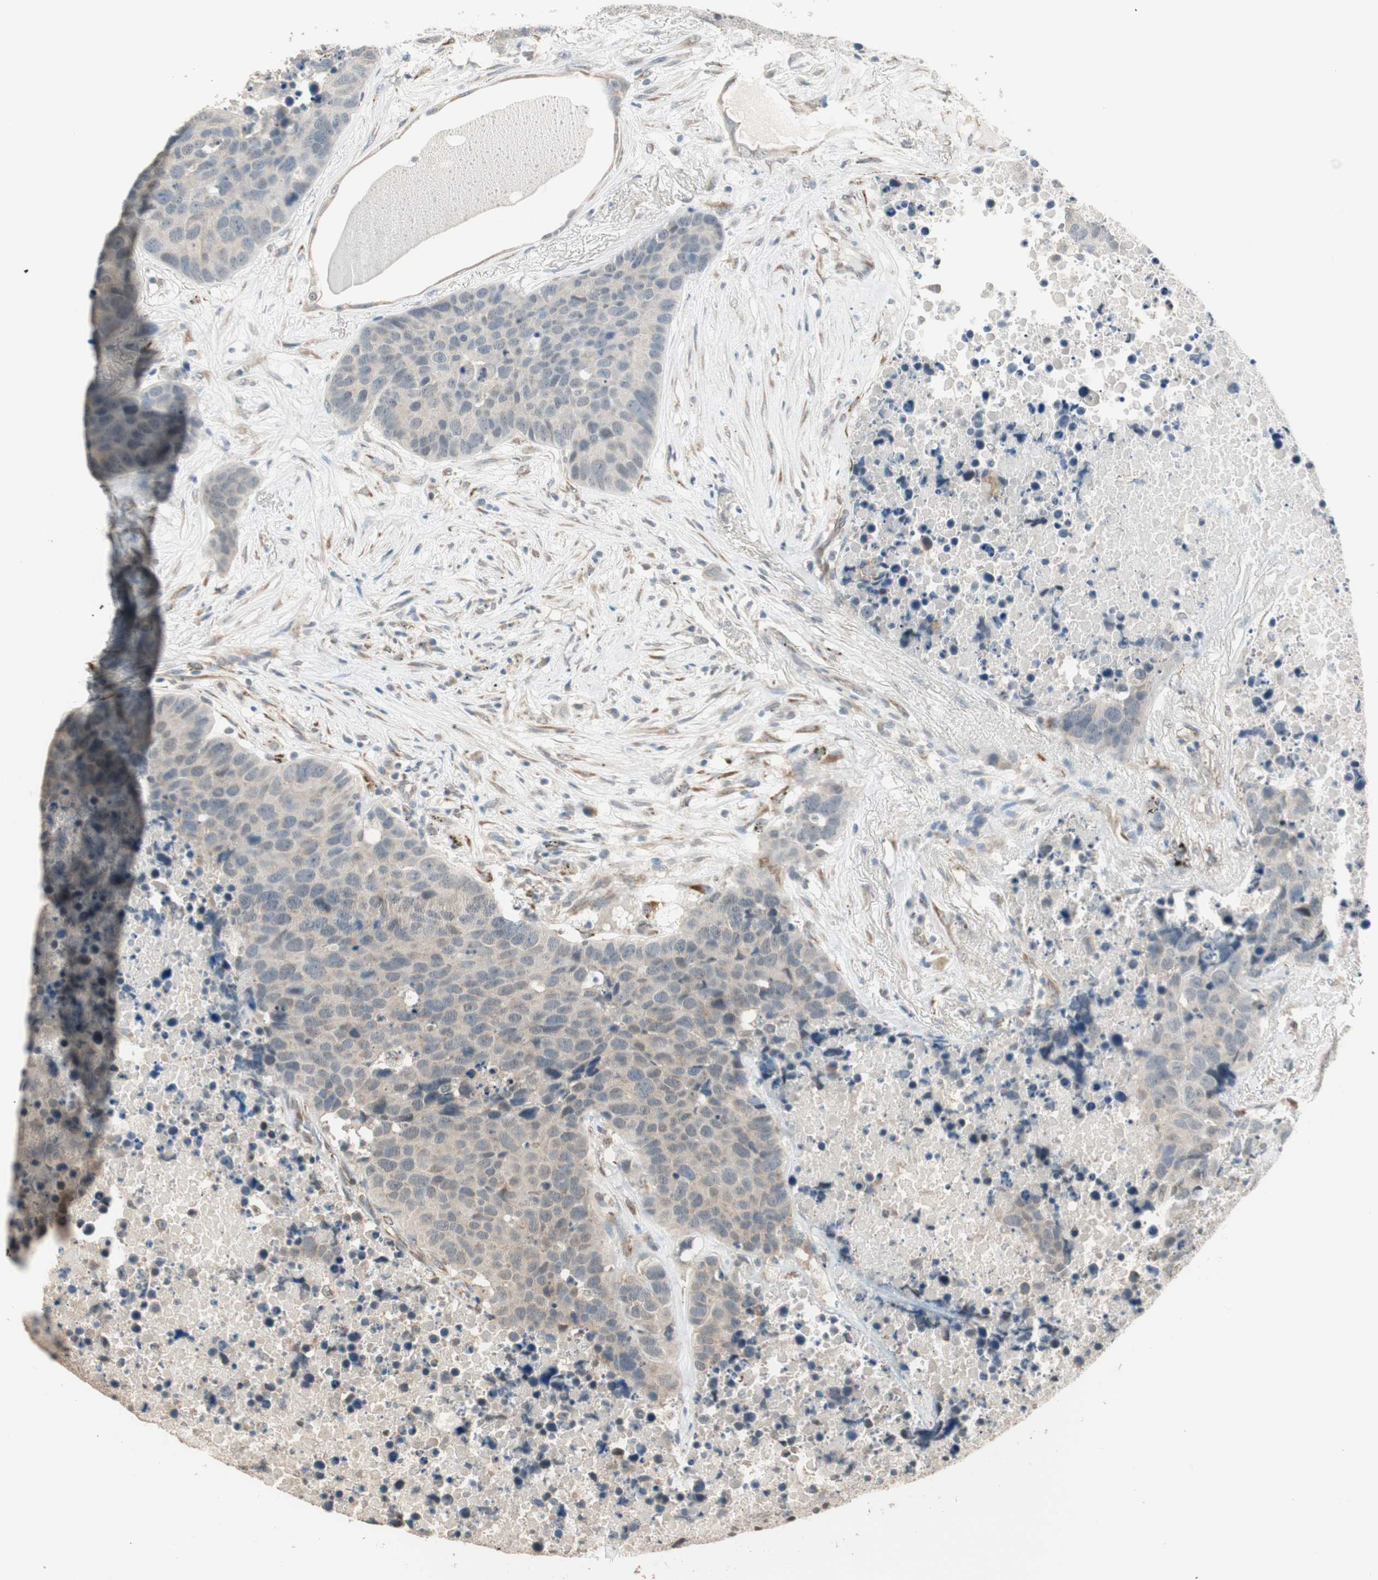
{"staining": {"intensity": "weak", "quantity": ">75%", "location": "cytoplasmic/membranous"}, "tissue": "carcinoid", "cell_type": "Tumor cells", "image_type": "cancer", "snomed": [{"axis": "morphology", "description": "Carcinoid, malignant, NOS"}, {"axis": "topography", "description": "Lung"}], "caption": "Immunohistochemical staining of human carcinoid reveals low levels of weak cytoplasmic/membranous positivity in approximately >75% of tumor cells.", "gene": "TASOR", "patient": {"sex": "male", "age": 60}}